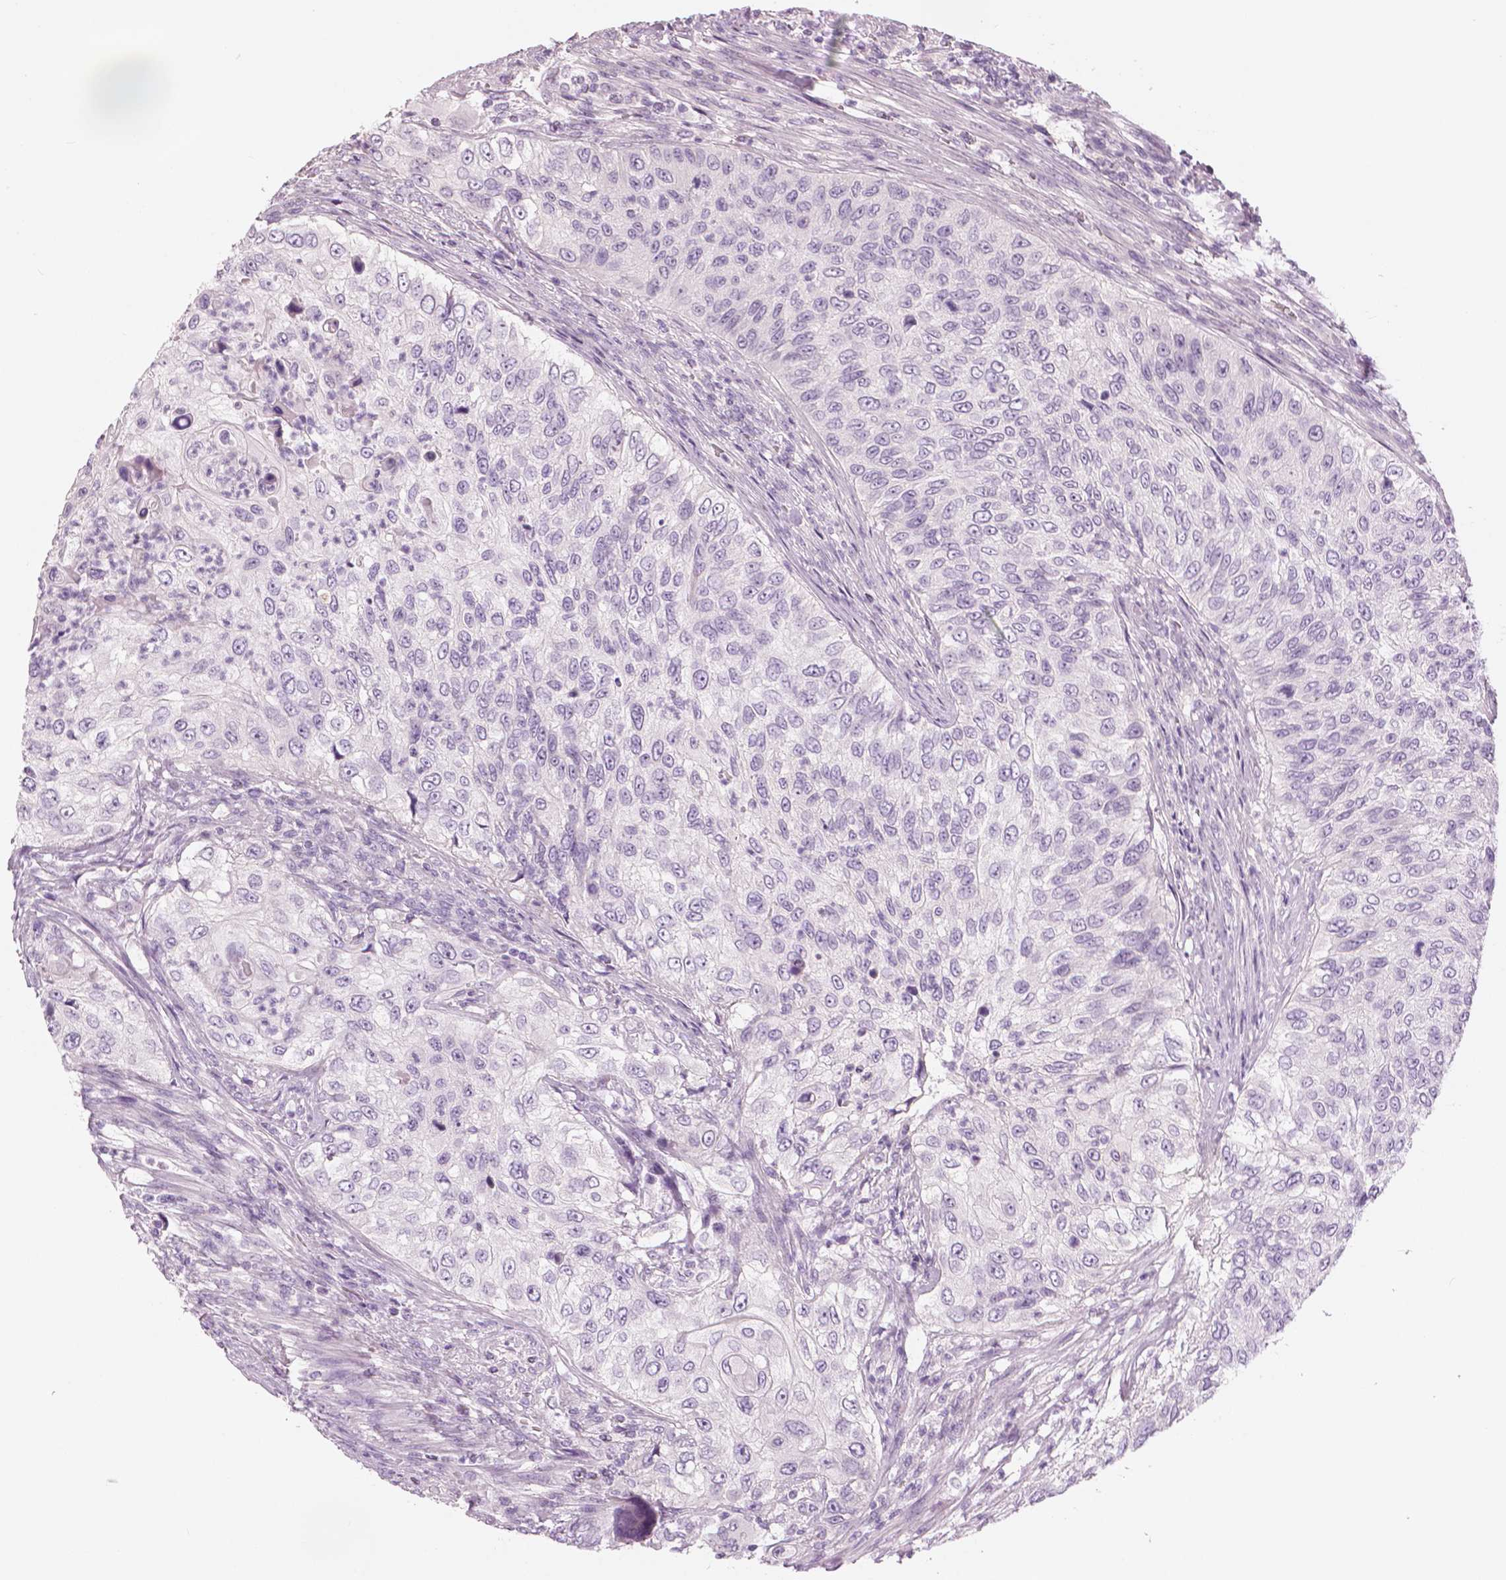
{"staining": {"intensity": "negative", "quantity": "none", "location": "none"}, "tissue": "urothelial cancer", "cell_type": "Tumor cells", "image_type": "cancer", "snomed": [{"axis": "morphology", "description": "Urothelial carcinoma, High grade"}, {"axis": "topography", "description": "Urinary bladder"}], "caption": "A high-resolution photomicrograph shows immunohistochemistry staining of high-grade urothelial carcinoma, which reveals no significant expression in tumor cells.", "gene": "SLC24A1", "patient": {"sex": "female", "age": 60}}